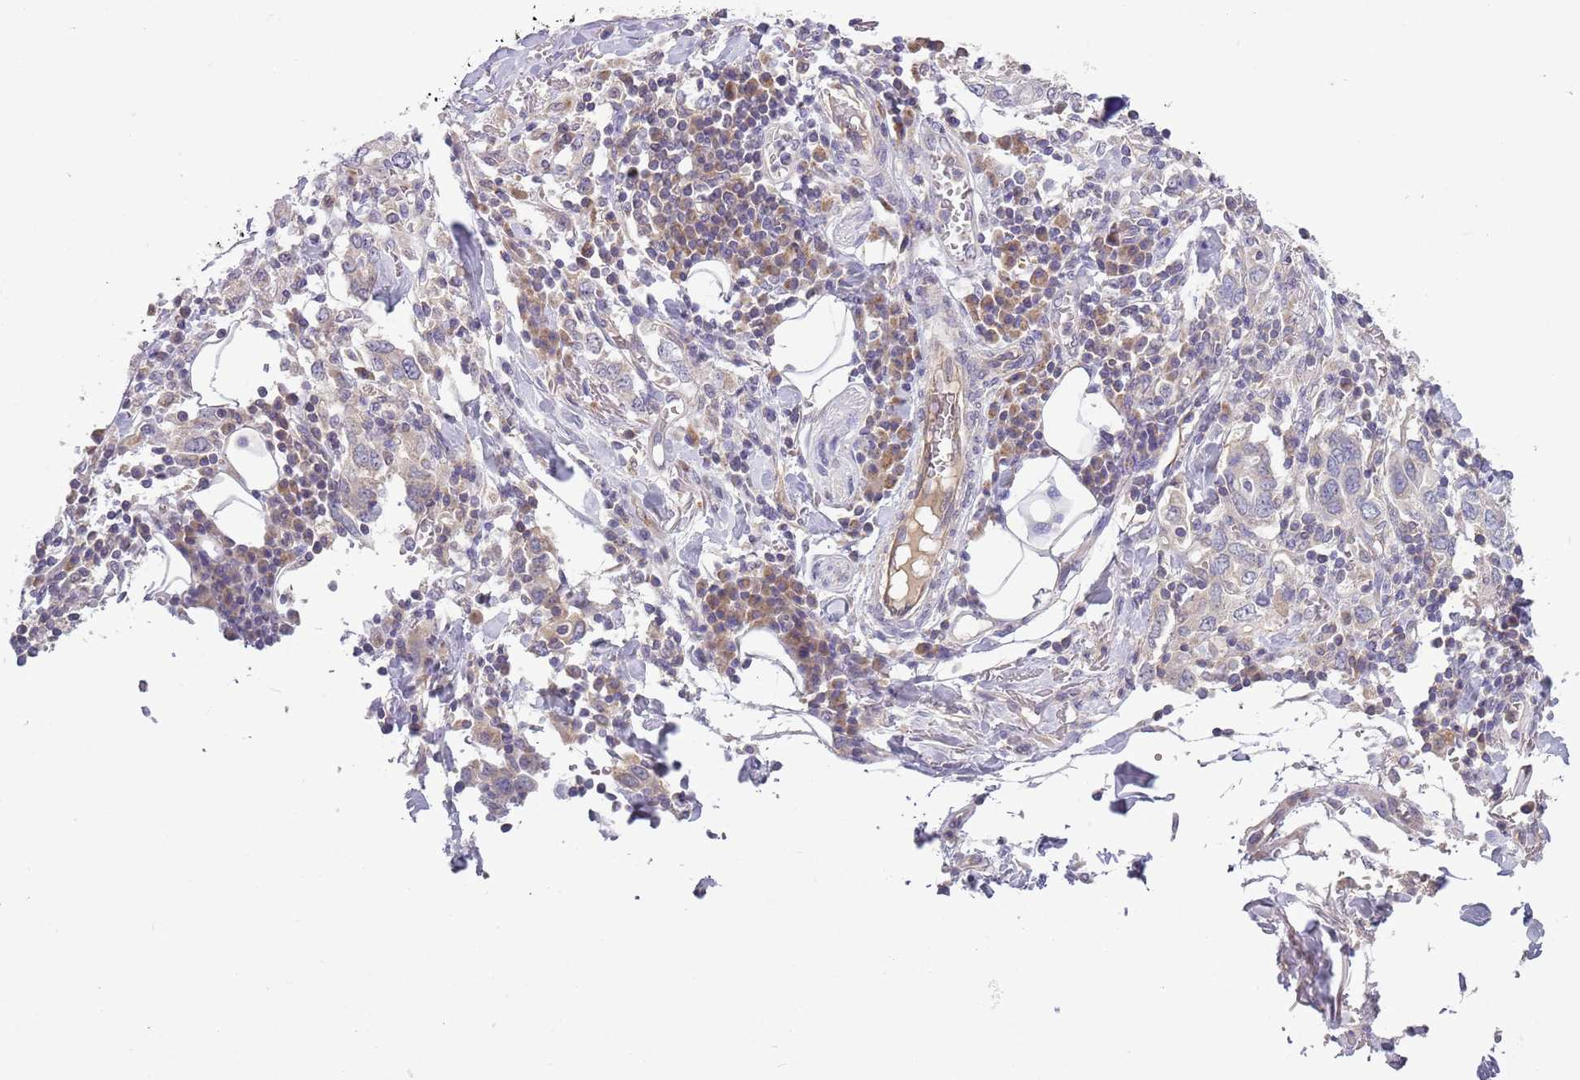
{"staining": {"intensity": "negative", "quantity": "none", "location": "none"}, "tissue": "stomach cancer", "cell_type": "Tumor cells", "image_type": "cancer", "snomed": [{"axis": "morphology", "description": "Adenocarcinoma, NOS"}, {"axis": "topography", "description": "Stomach, upper"}, {"axis": "topography", "description": "Stomach"}], "caption": "Immunohistochemistry micrograph of human adenocarcinoma (stomach) stained for a protein (brown), which reveals no staining in tumor cells. (DAB (3,3'-diaminobenzidine) IHC with hematoxylin counter stain).", "gene": "SKOR2", "patient": {"sex": "male", "age": 62}}